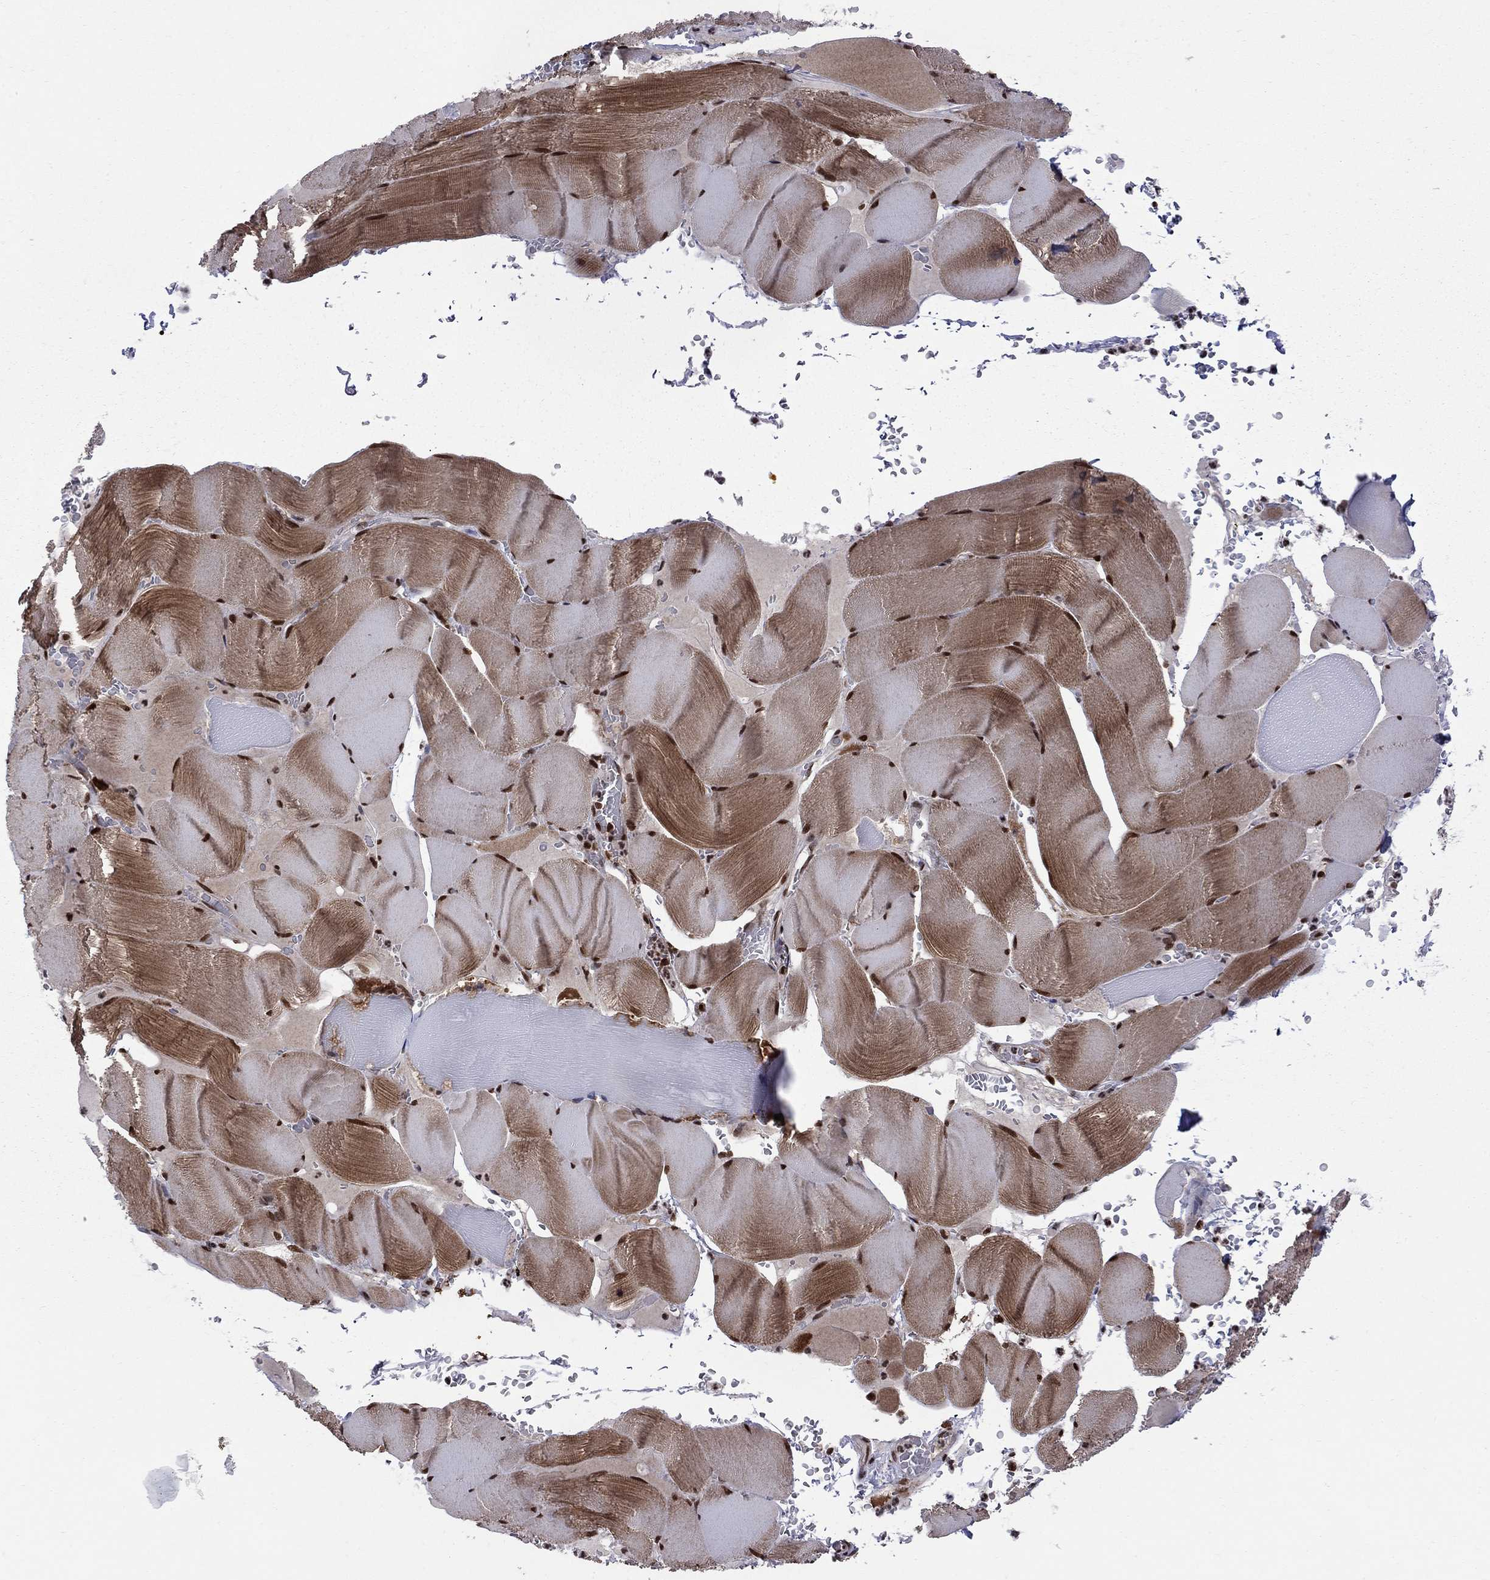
{"staining": {"intensity": "strong", "quantity": "25%-75%", "location": "cytoplasmic/membranous,nuclear"}, "tissue": "skeletal muscle", "cell_type": "Myocytes", "image_type": "normal", "snomed": [{"axis": "morphology", "description": "Normal tissue, NOS"}, {"axis": "topography", "description": "Skeletal muscle"}], "caption": "Immunohistochemistry (DAB (3,3'-diaminobenzidine)) staining of unremarkable skeletal muscle reveals strong cytoplasmic/membranous,nuclear protein staining in about 25%-75% of myocytes.", "gene": "MED25", "patient": {"sex": "male", "age": 56}}